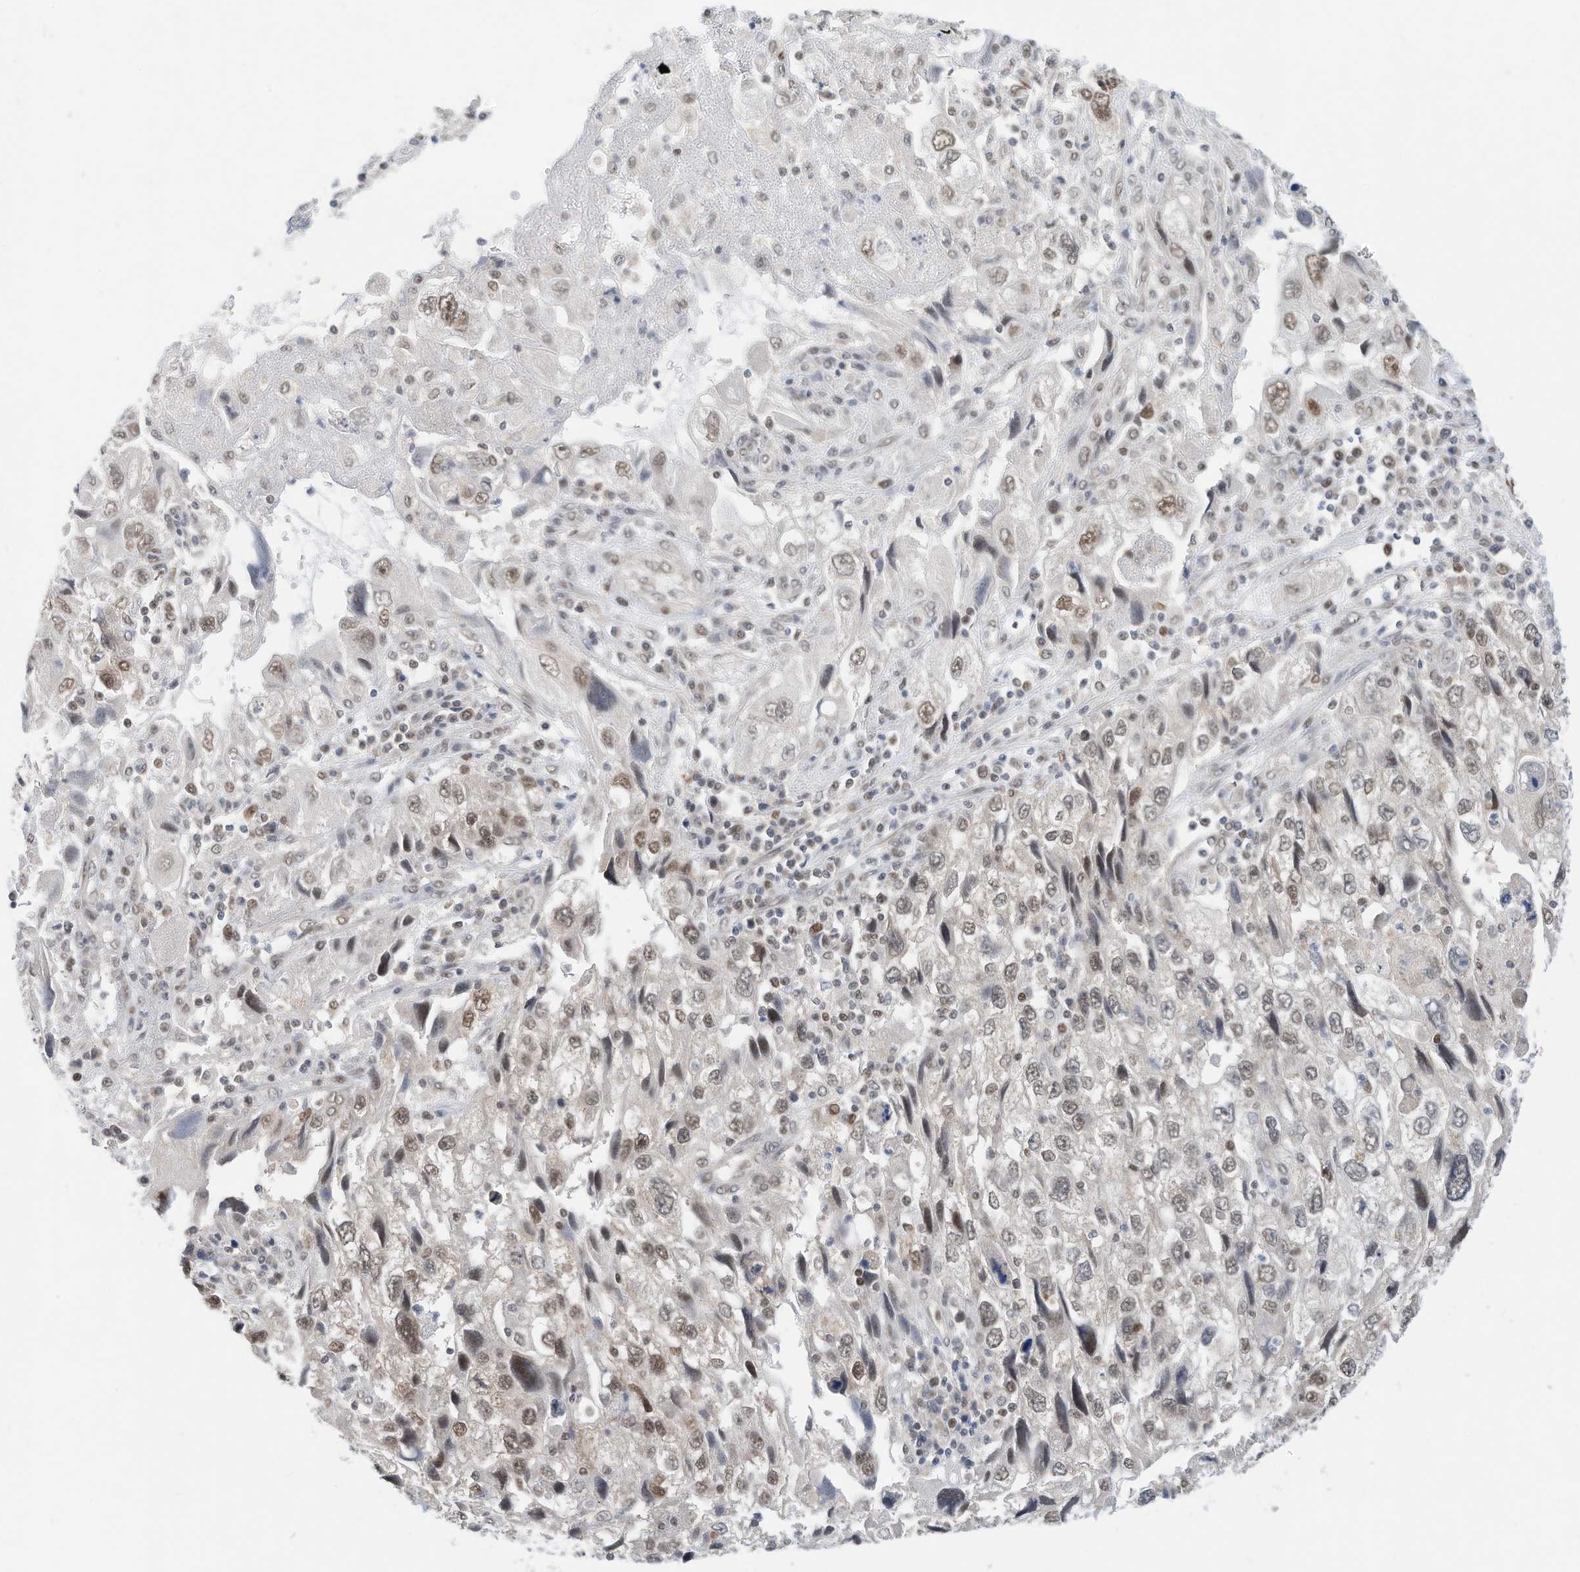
{"staining": {"intensity": "moderate", "quantity": "25%-75%", "location": "nuclear"}, "tissue": "endometrial cancer", "cell_type": "Tumor cells", "image_type": "cancer", "snomed": [{"axis": "morphology", "description": "Adenocarcinoma, NOS"}, {"axis": "topography", "description": "Endometrium"}], "caption": "Immunohistochemistry (IHC) (DAB) staining of endometrial adenocarcinoma reveals moderate nuclear protein positivity in approximately 25%-75% of tumor cells.", "gene": "OGT", "patient": {"sex": "female", "age": 49}}